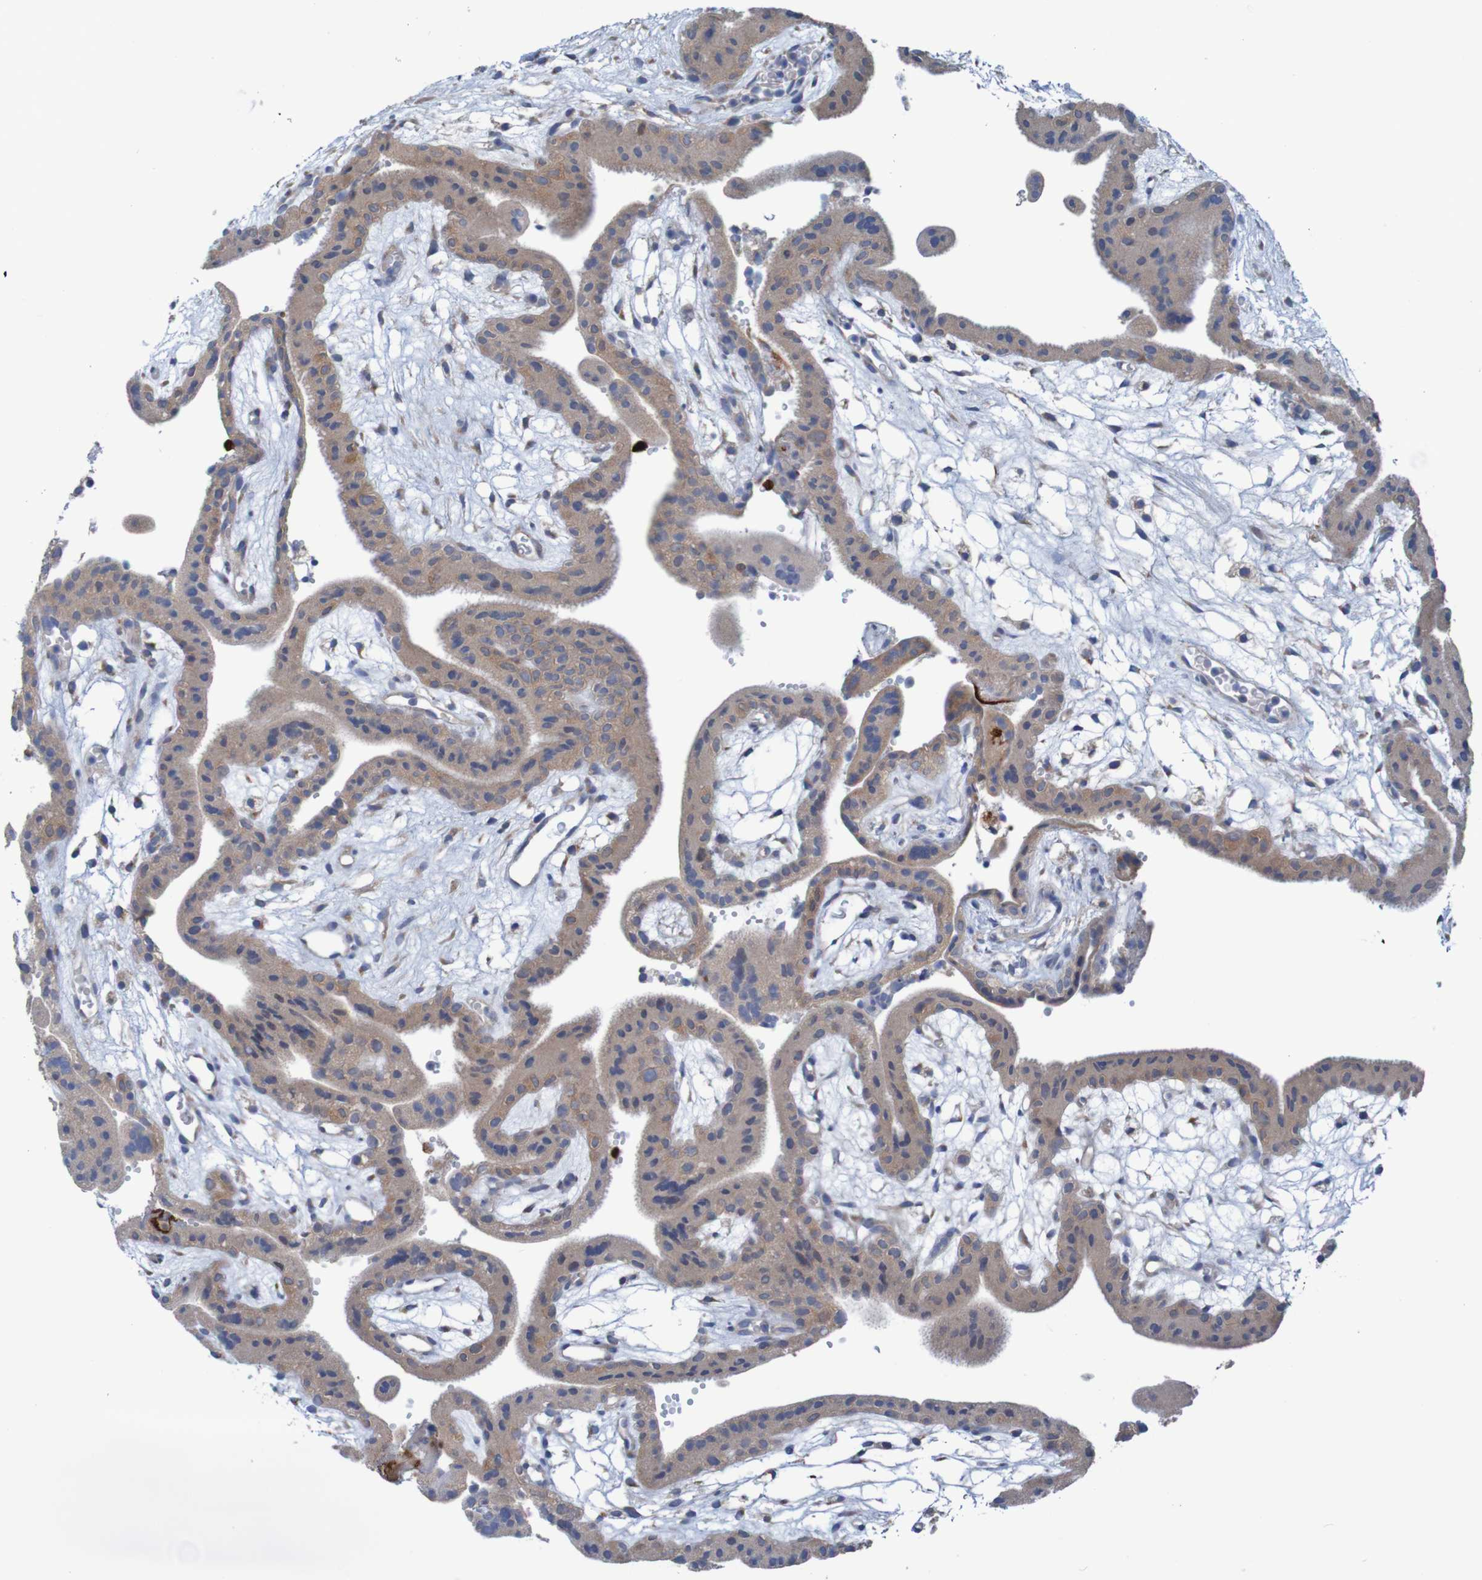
{"staining": {"intensity": "moderate", "quantity": ">75%", "location": "cytoplasmic/membranous"}, "tissue": "placenta", "cell_type": "Decidual cells", "image_type": "normal", "snomed": [{"axis": "morphology", "description": "Normal tissue, NOS"}, {"axis": "topography", "description": "Placenta"}], "caption": "Moderate cytoplasmic/membranous expression is present in about >75% of decidual cells in normal placenta. The staining is performed using DAB brown chromogen to label protein expression. The nuclei are counter-stained blue using hematoxylin.", "gene": "PARP4", "patient": {"sex": "female", "age": 18}}